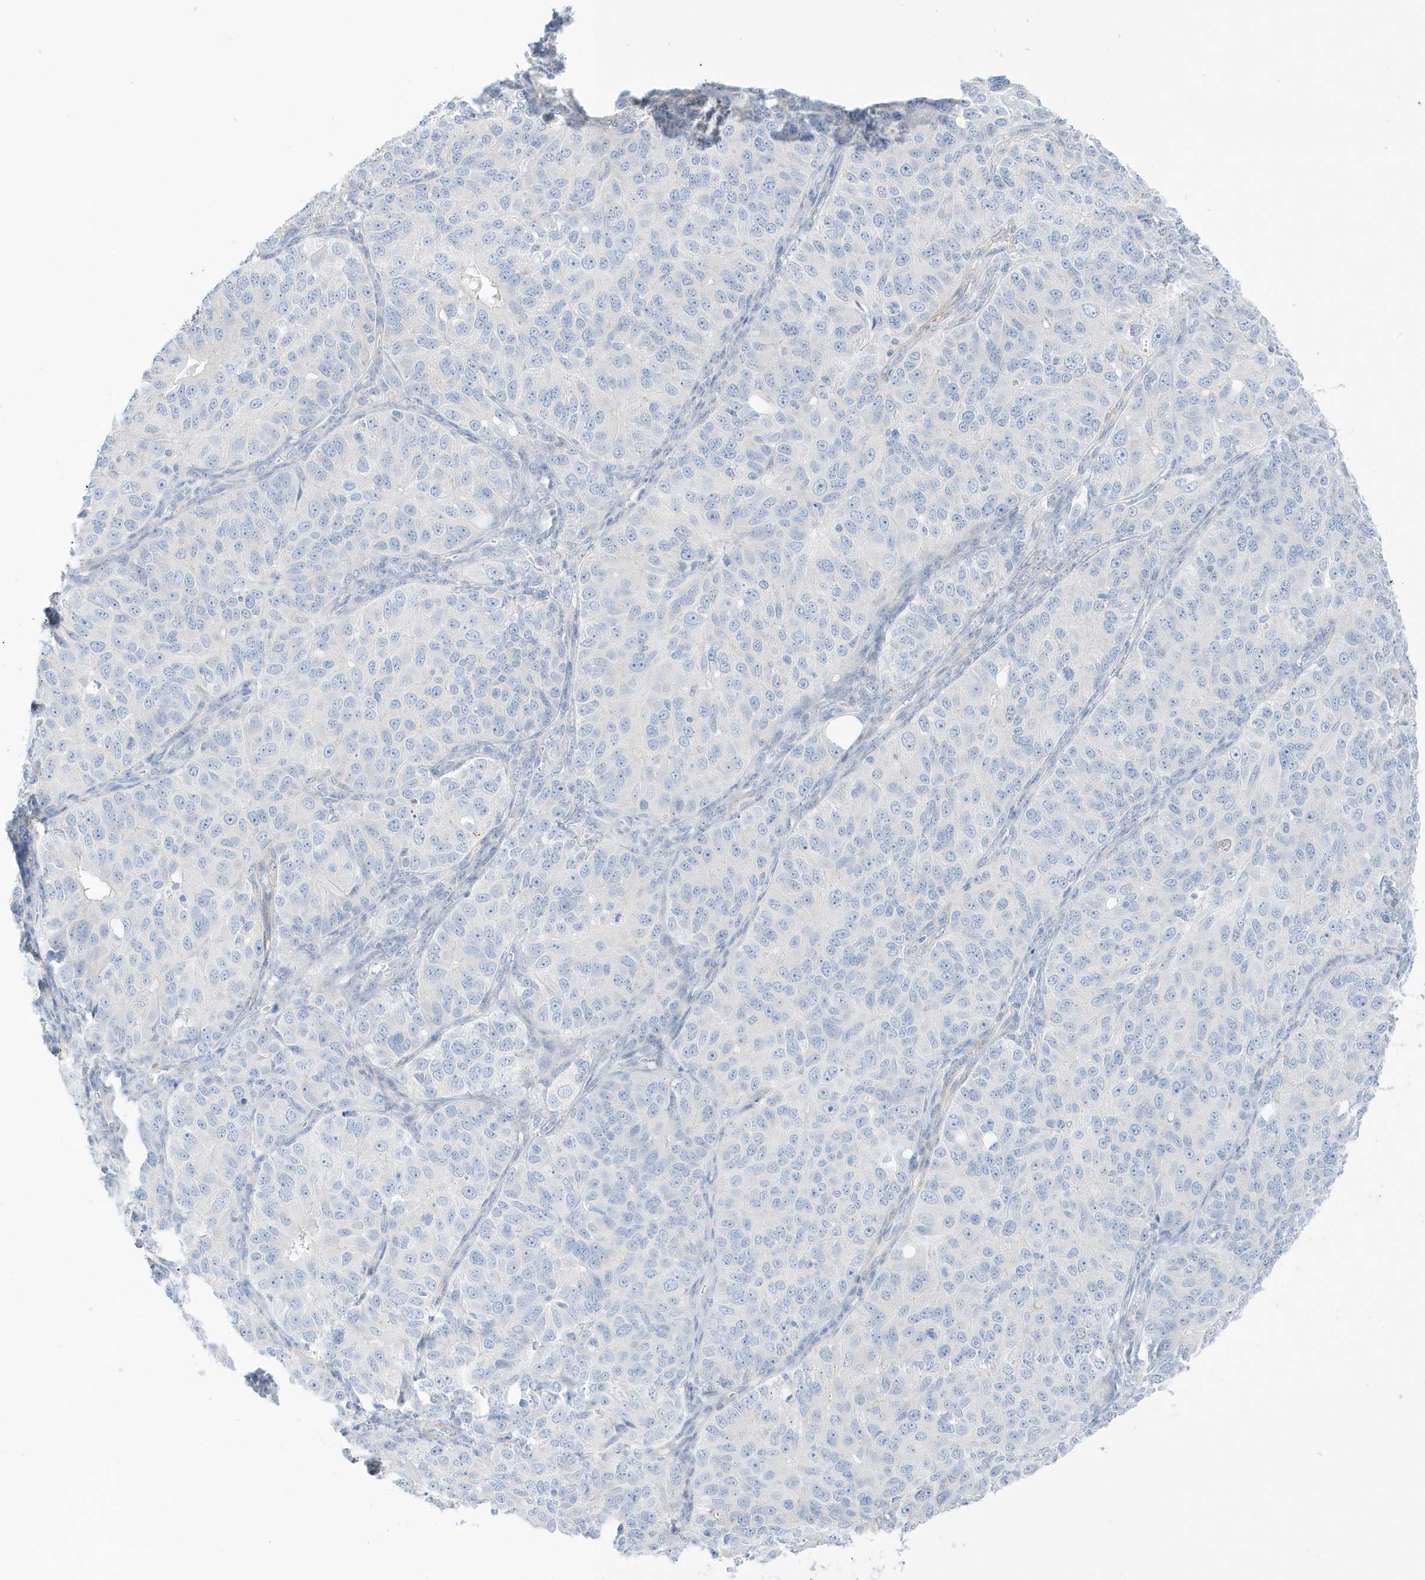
{"staining": {"intensity": "negative", "quantity": "none", "location": "none"}, "tissue": "ovarian cancer", "cell_type": "Tumor cells", "image_type": "cancer", "snomed": [{"axis": "morphology", "description": "Carcinoma, endometroid"}, {"axis": "topography", "description": "Ovary"}], "caption": "Immunohistochemical staining of human ovarian cancer displays no significant expression in tumor cells.", "gene": "SLC22A13", "patient": {"sex": "female", "age": 51}}